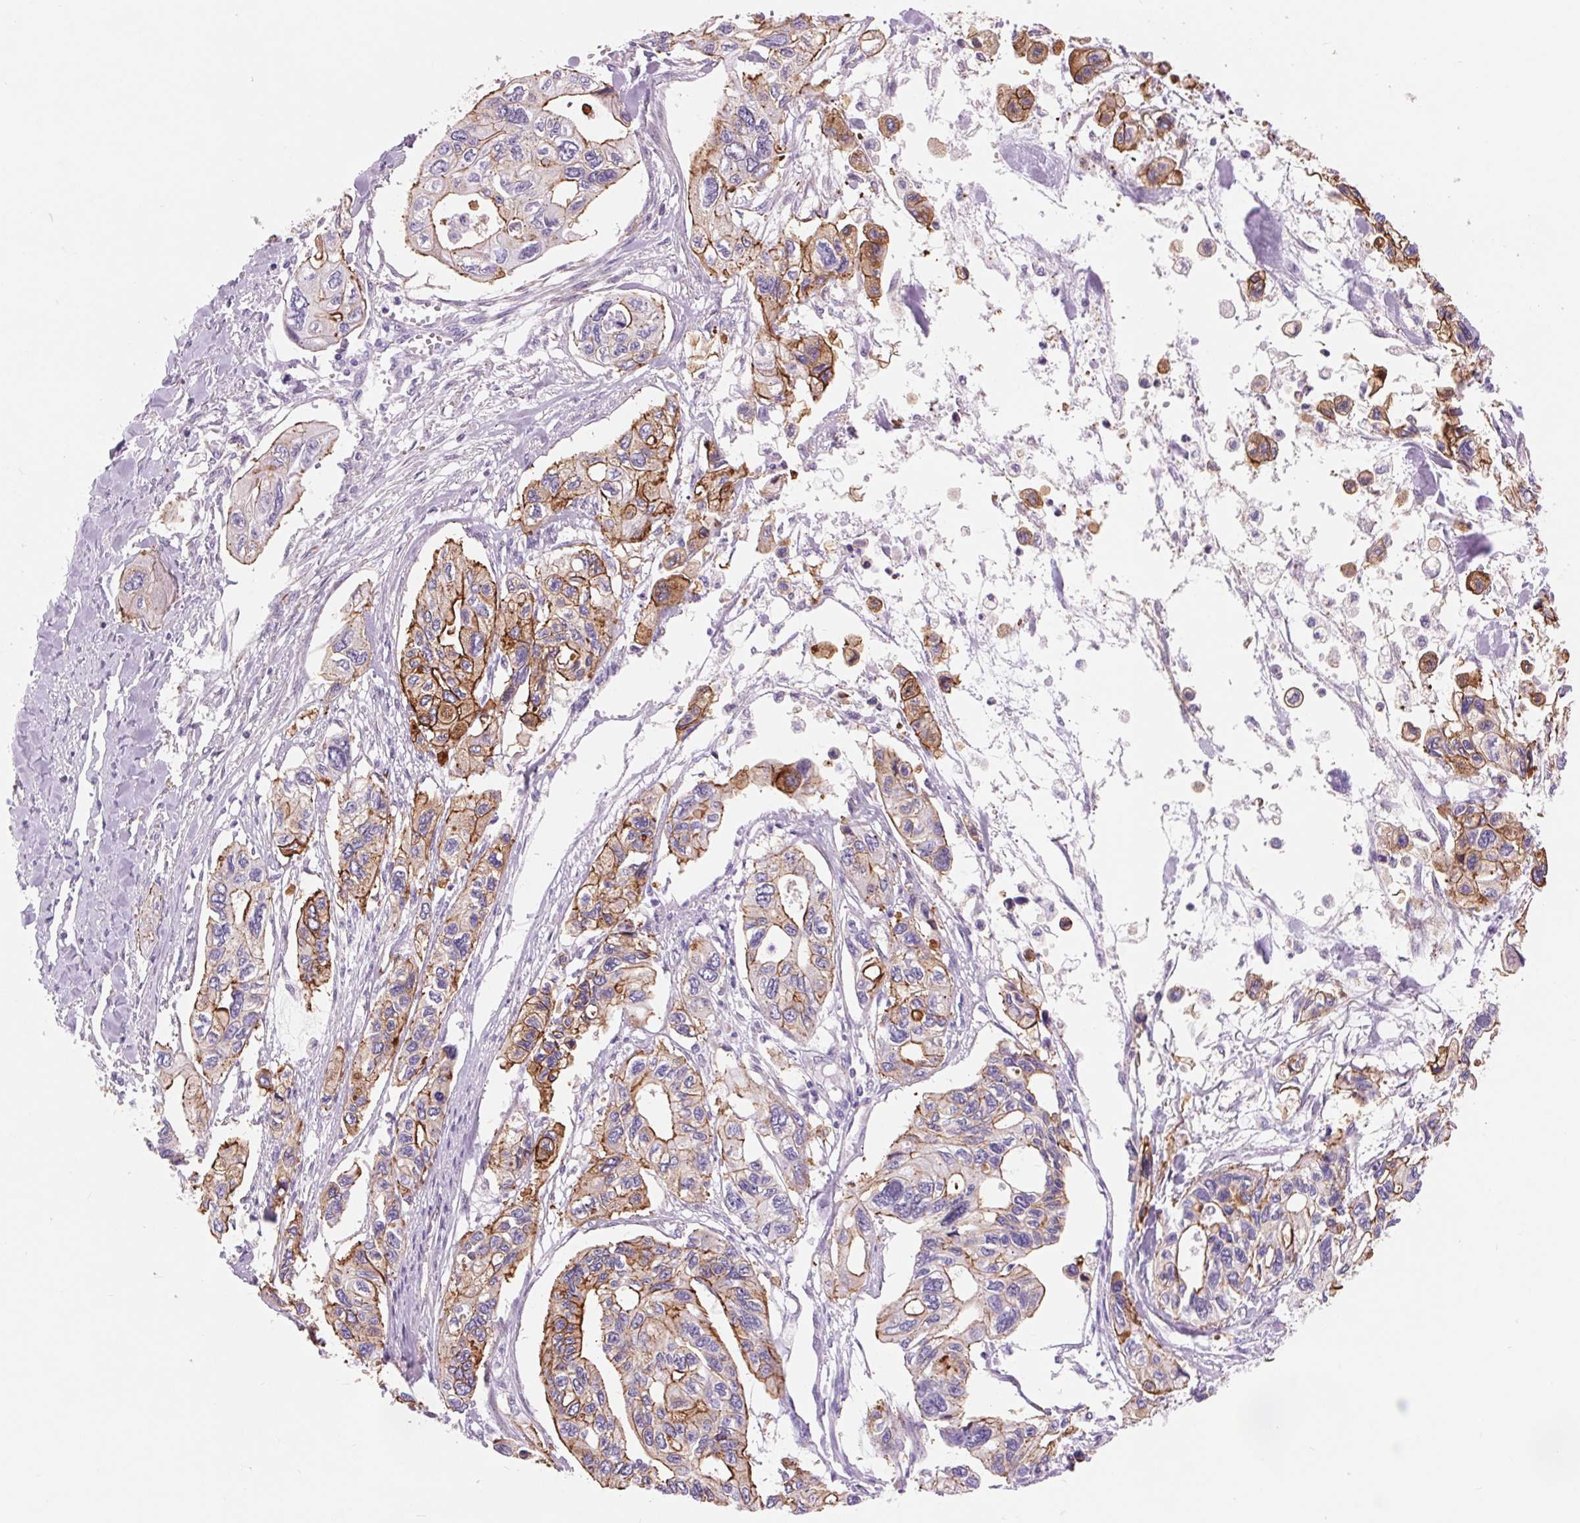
{"staining": {"intensity": "moderate", "quantity": "25%-75%", "location": "cytoplasmic/membranous"}, "tissue": "pancreatic cancer", "cell_type": "Tumor cells", "image_type": "cancer", "snomed": [{"axis": "morphology", "description": "Adenocarcinoma, NOS"}, {"axis": "topography", "description": "Pancreas"}], "caption": "The photomicrograph exhibits a brown stain indicating the presence of a protein in the cytoplasmic/membranous of tumor cells in pancreatic adenocarcinoma.", "gene": "DIXDC1", "patient": {"sex": "female", "age": 76}}